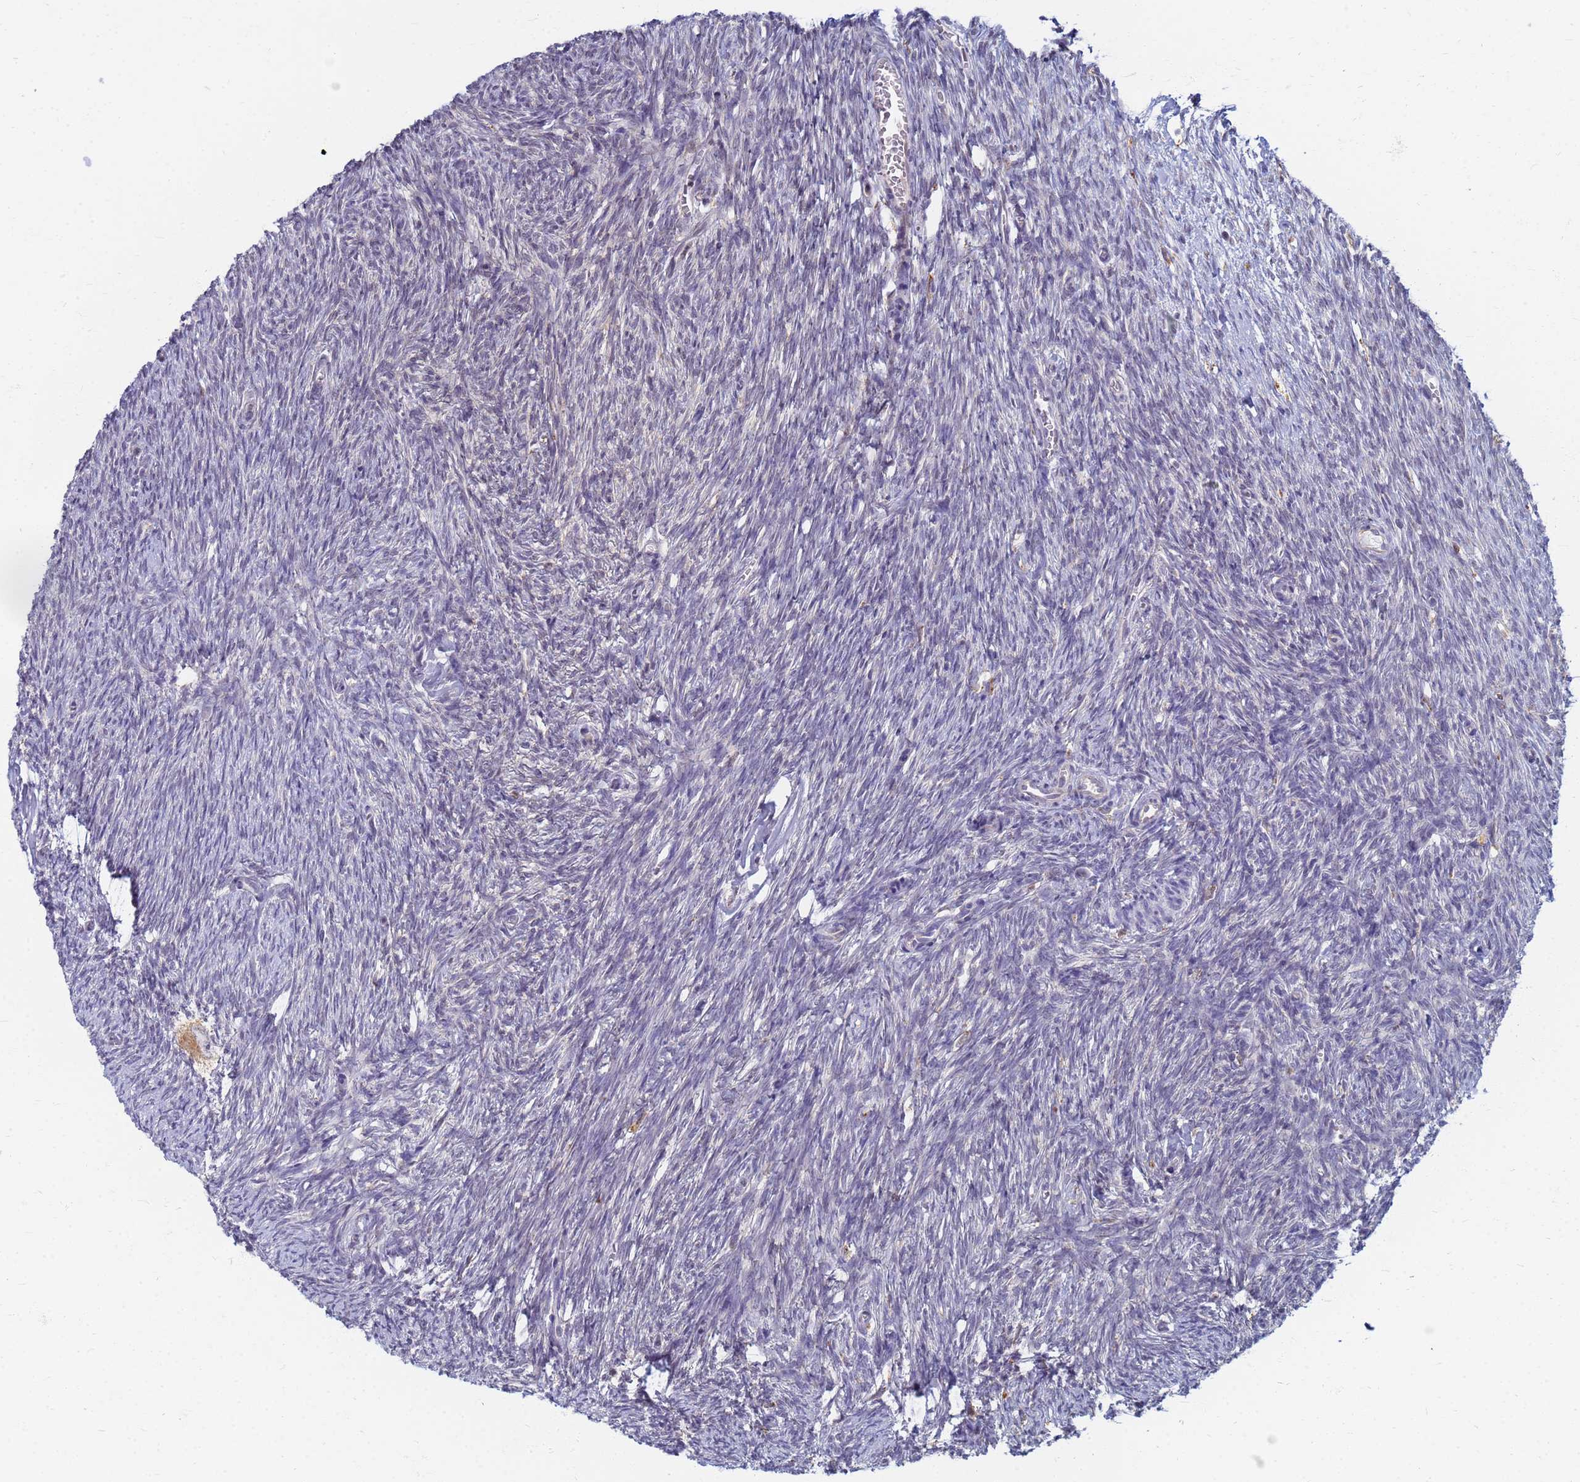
{"staining": {"intensity": "negative", "quantity": "none", "location": "none"}, "tissue": "ovary", "cell_type": "Ovarian stroma cells", "image_type": "normal", "snomed": [{"axis": "morphology", "description": "Normal tissue, NOS"}, {"axis": "topography", "description": "Ovary"}], "caption": "Protein analysis of normal ovary displays no significant staining in ovarian stroma cells. The staining was performed using DAB (3,3'-diaminobenzidine) to visualize the protein expression in brown, while the nuclei were stained in blue with hematoxylin (Magnification: 20x).", "gene": "ATP6V1E1", "patient": {"sex": "female", "age": 44}}